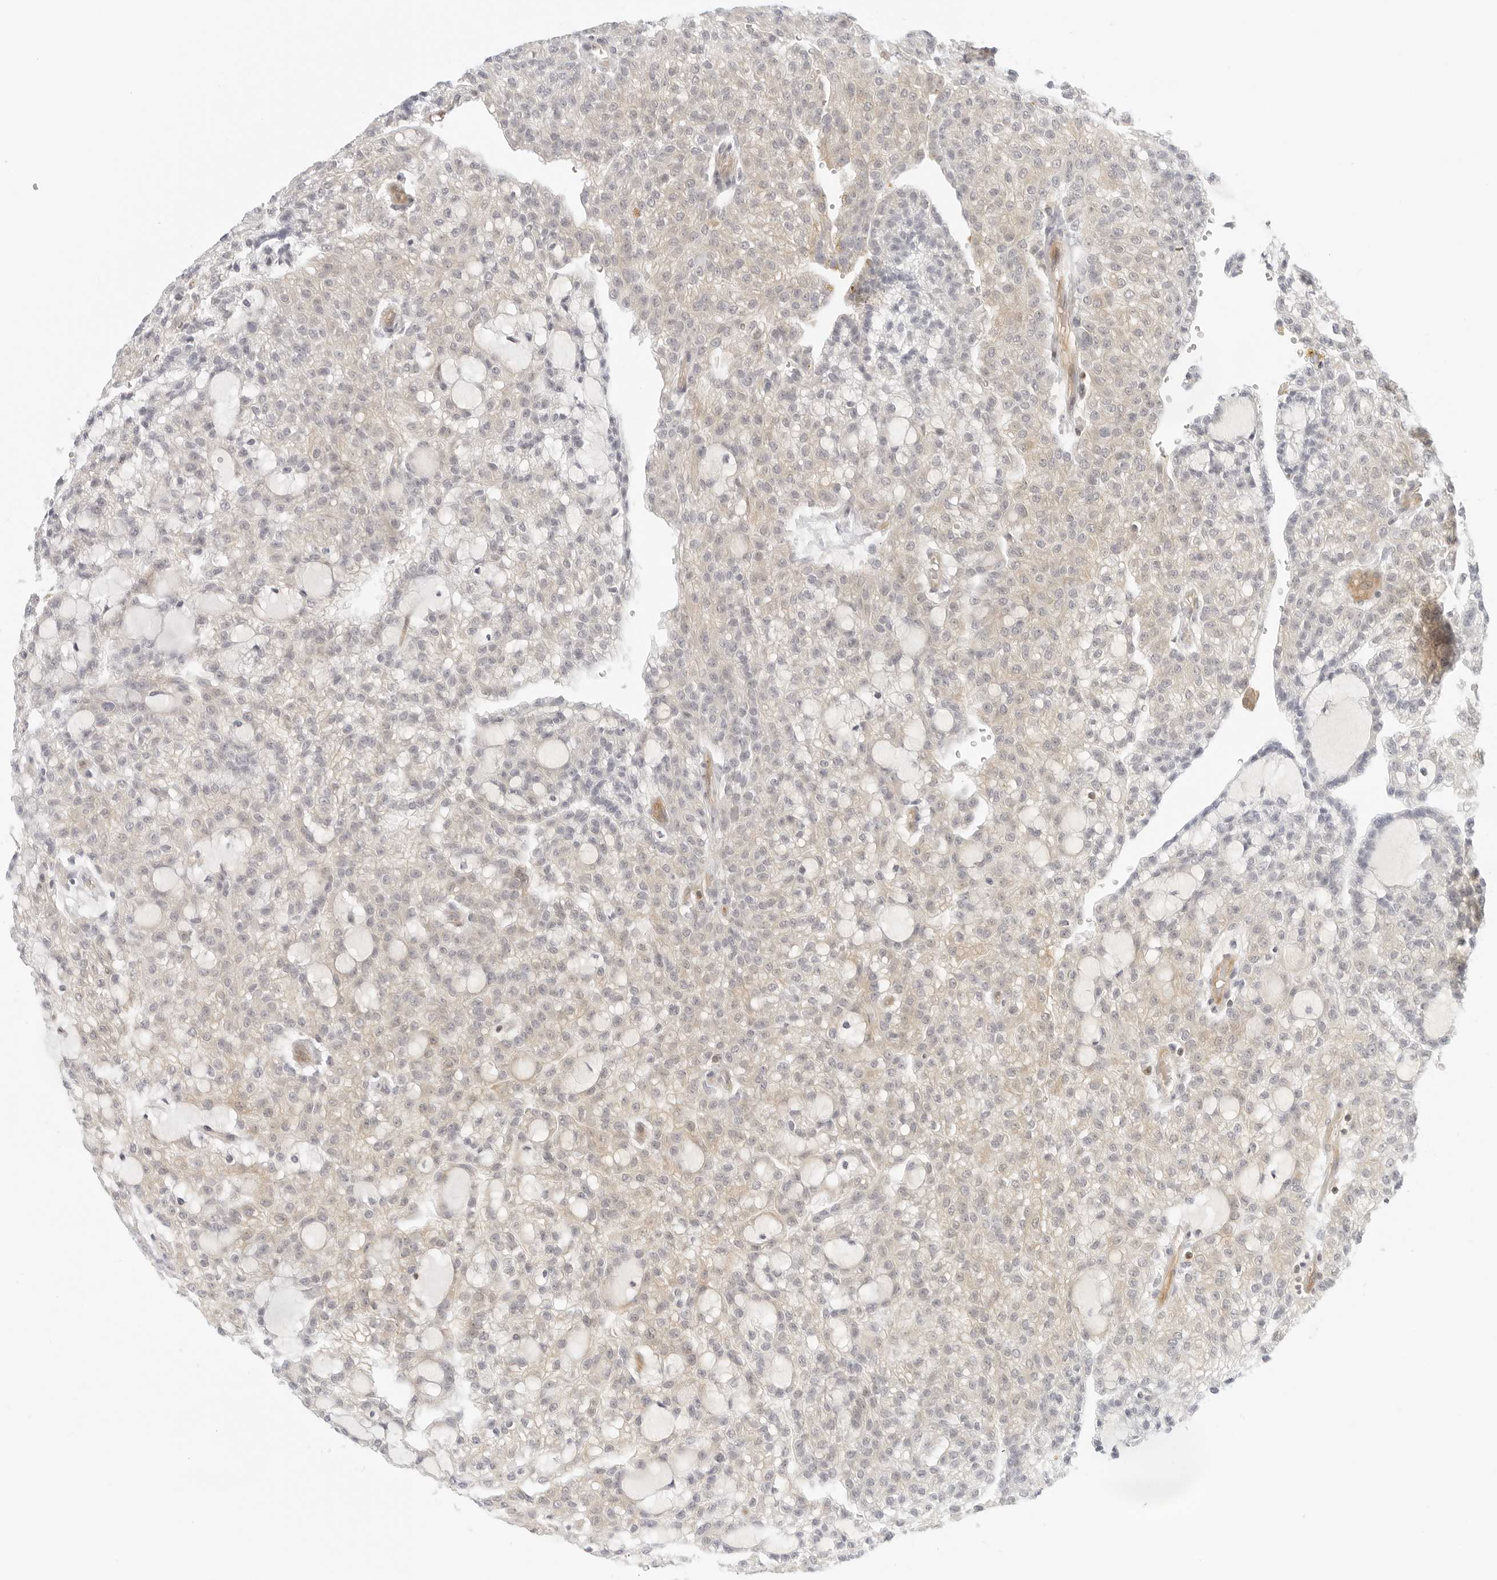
{"staining": {"intensity": "negative", "quantity": "none", "location": "none"}, "tissue": "renal cancer", "cell_type": "Tumor cells", "image_type": "cancer", "snomed": [{"axis": "morphology", "description": "Adenocarcinoma, NOS"}, {"axis": "topography", "description": "Kidney"}], "caption": "Immunohistochemistry (IHC) photomicrograph of neoplastic tissue: human renal cancer stained with DAB (3,3'-diaminobenzidine) demonstrates no significant protein positivity in tumor cells.", "gene": "OSCP1", "patient": {"sex": "male", "age": 63}}